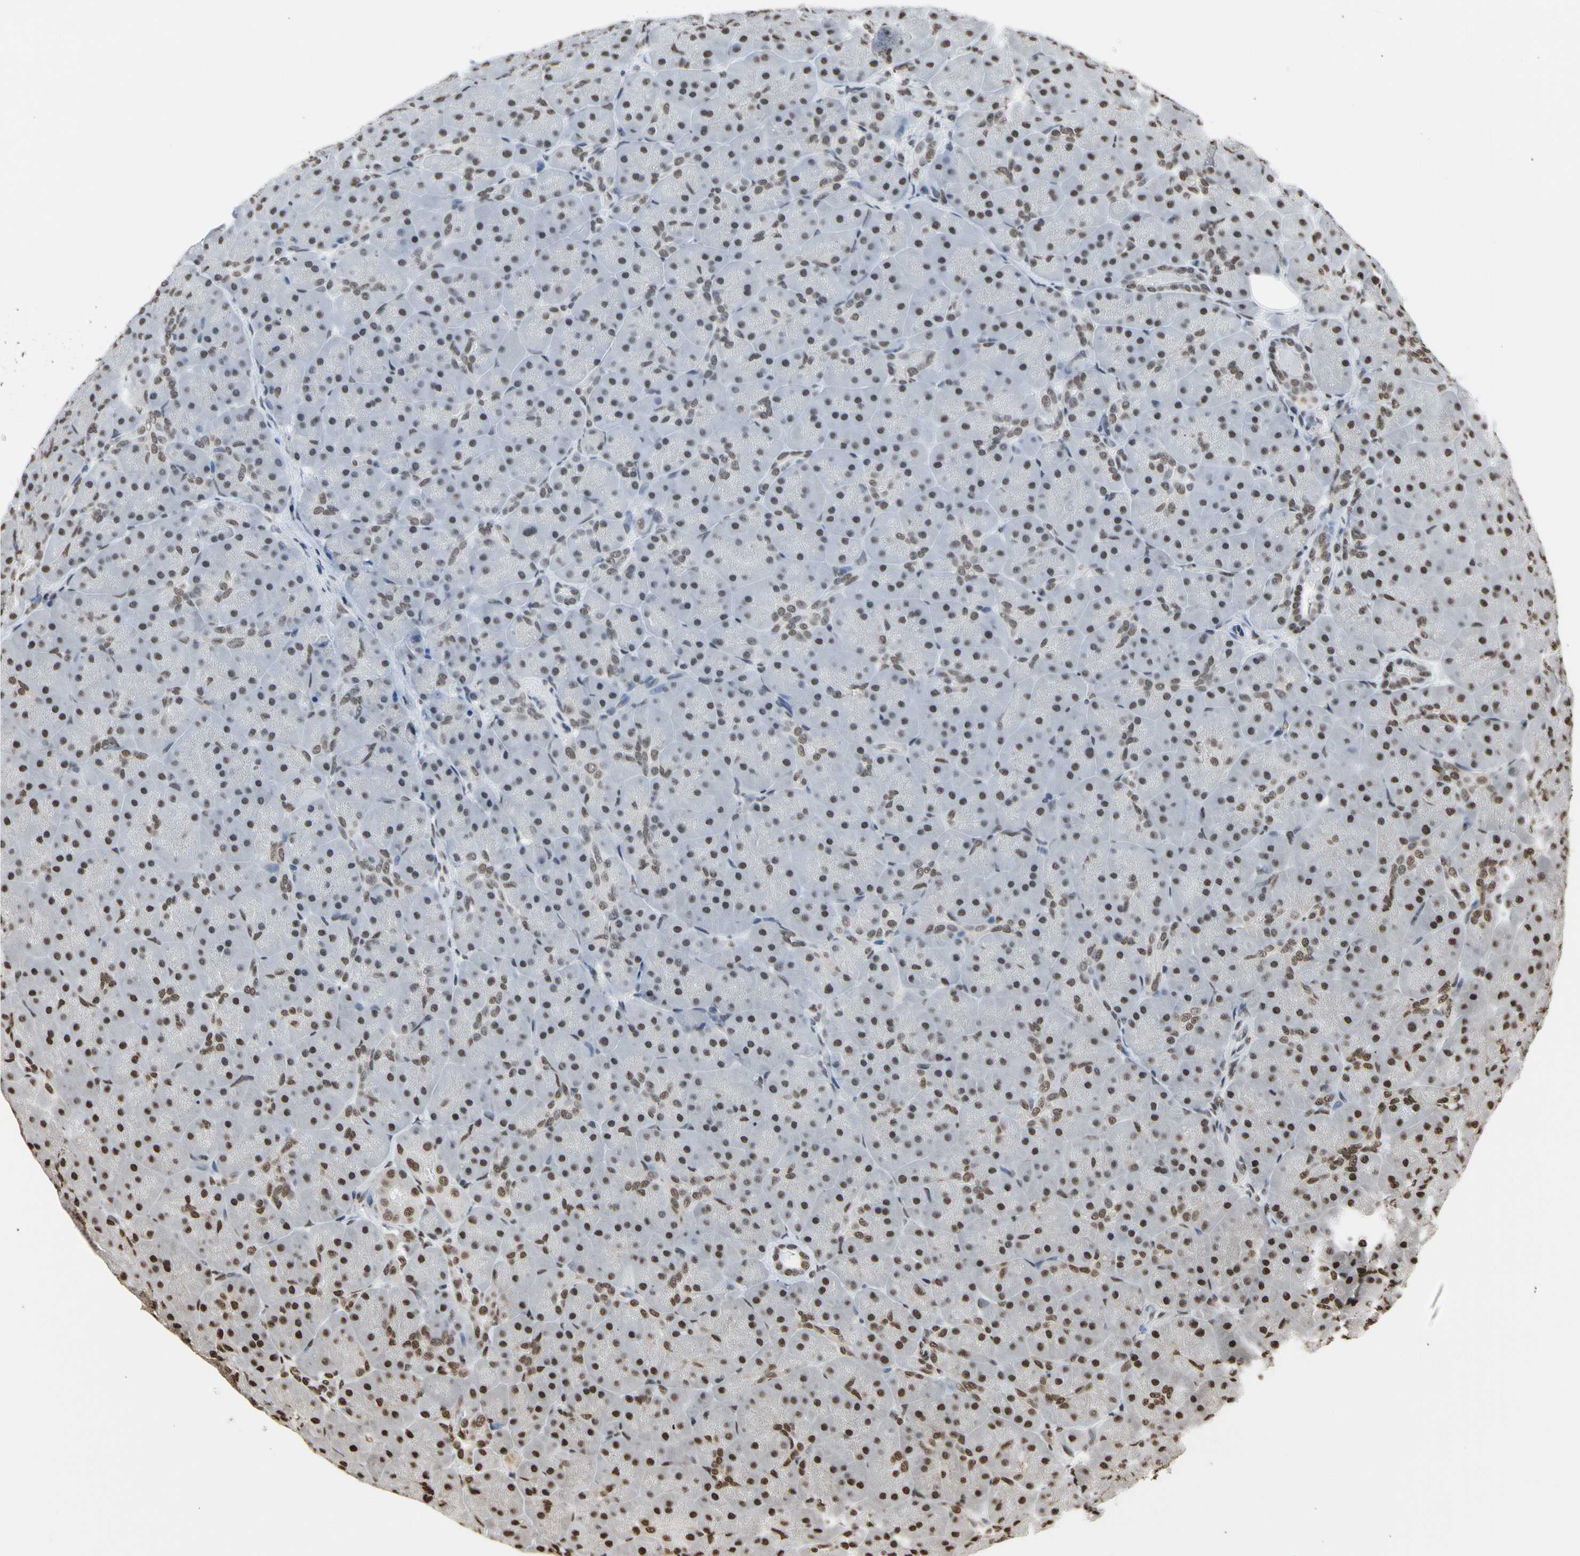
{"staining": {"intensity": "moderate", "quantity": "25%-75%", "location": "cytoplasmic/membranous,nuclear"}, "tissue": "pancreas", "cell_type": "Exocrine glandular cells", "image_type": "normal", "snomed": [{"axis": "morphology", "description": "Normal tissue, NOS"}, {"axis": "topography", "description": "Pancreas"}], "caption": "Protein expression analysis of unremarkable pancreas demonstrates moderate cytoplasmic/membranous,nuclear staining in about 25%-75% of exocrine glandular cells.", "gene": "HNRNPK", "patient": {"sex": "male", "age": 66}}